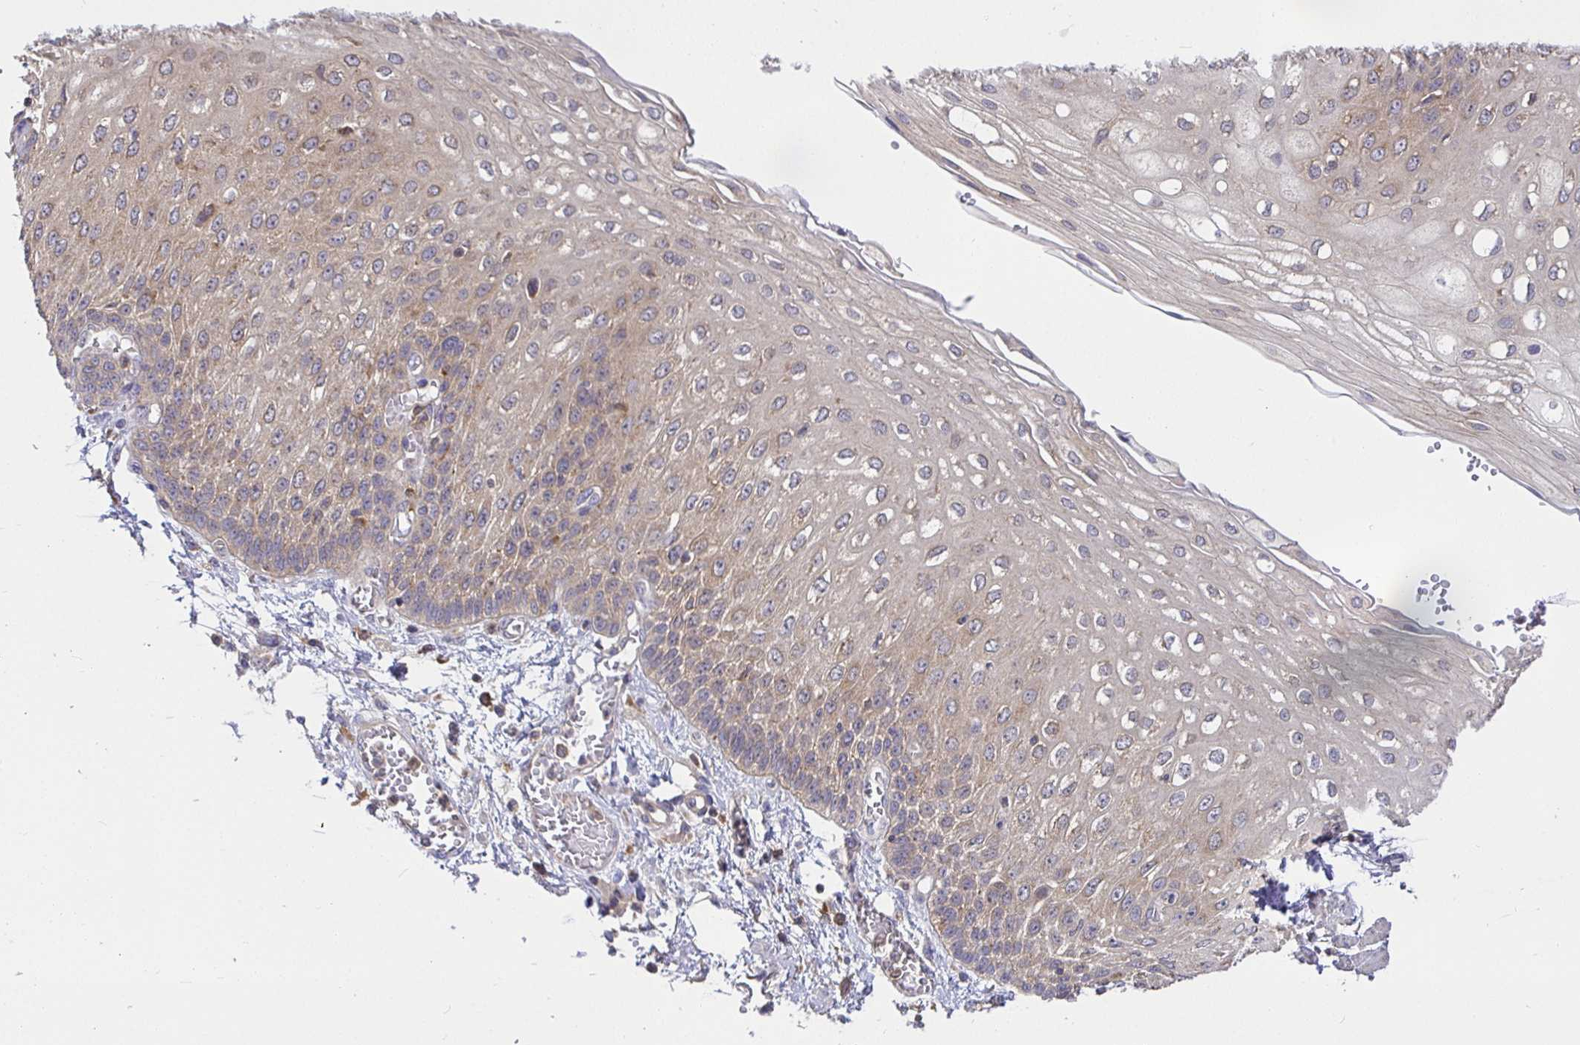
{"staining": {"intensity": "weak", "quantity": "25%-75%", "location": "cytoplasmic/membranous"}, "tissue": "esophagus", "cell_type": "Squamous epithelial cells", "image_type": "normal", "snomed": [{"axis": "morphology", "description": "Normal tissue, NOS"}, {"axis": "morphology", "description": "Adenocarcinoma, NOS"}, {"axis": "topography", "description": "Esophagus"}], "caption": "A brown stain highlights weak cytoplasmic/membranous expression of a protein in squamous epithelial cells of unremarkable esophagus. (Stains: DAB in brown, nuclei in blue, Microscopy: brightfield microscopy at high magnification).", "gene": "ATP6V1F", "patient": {"sex": "male", "age": 81}}